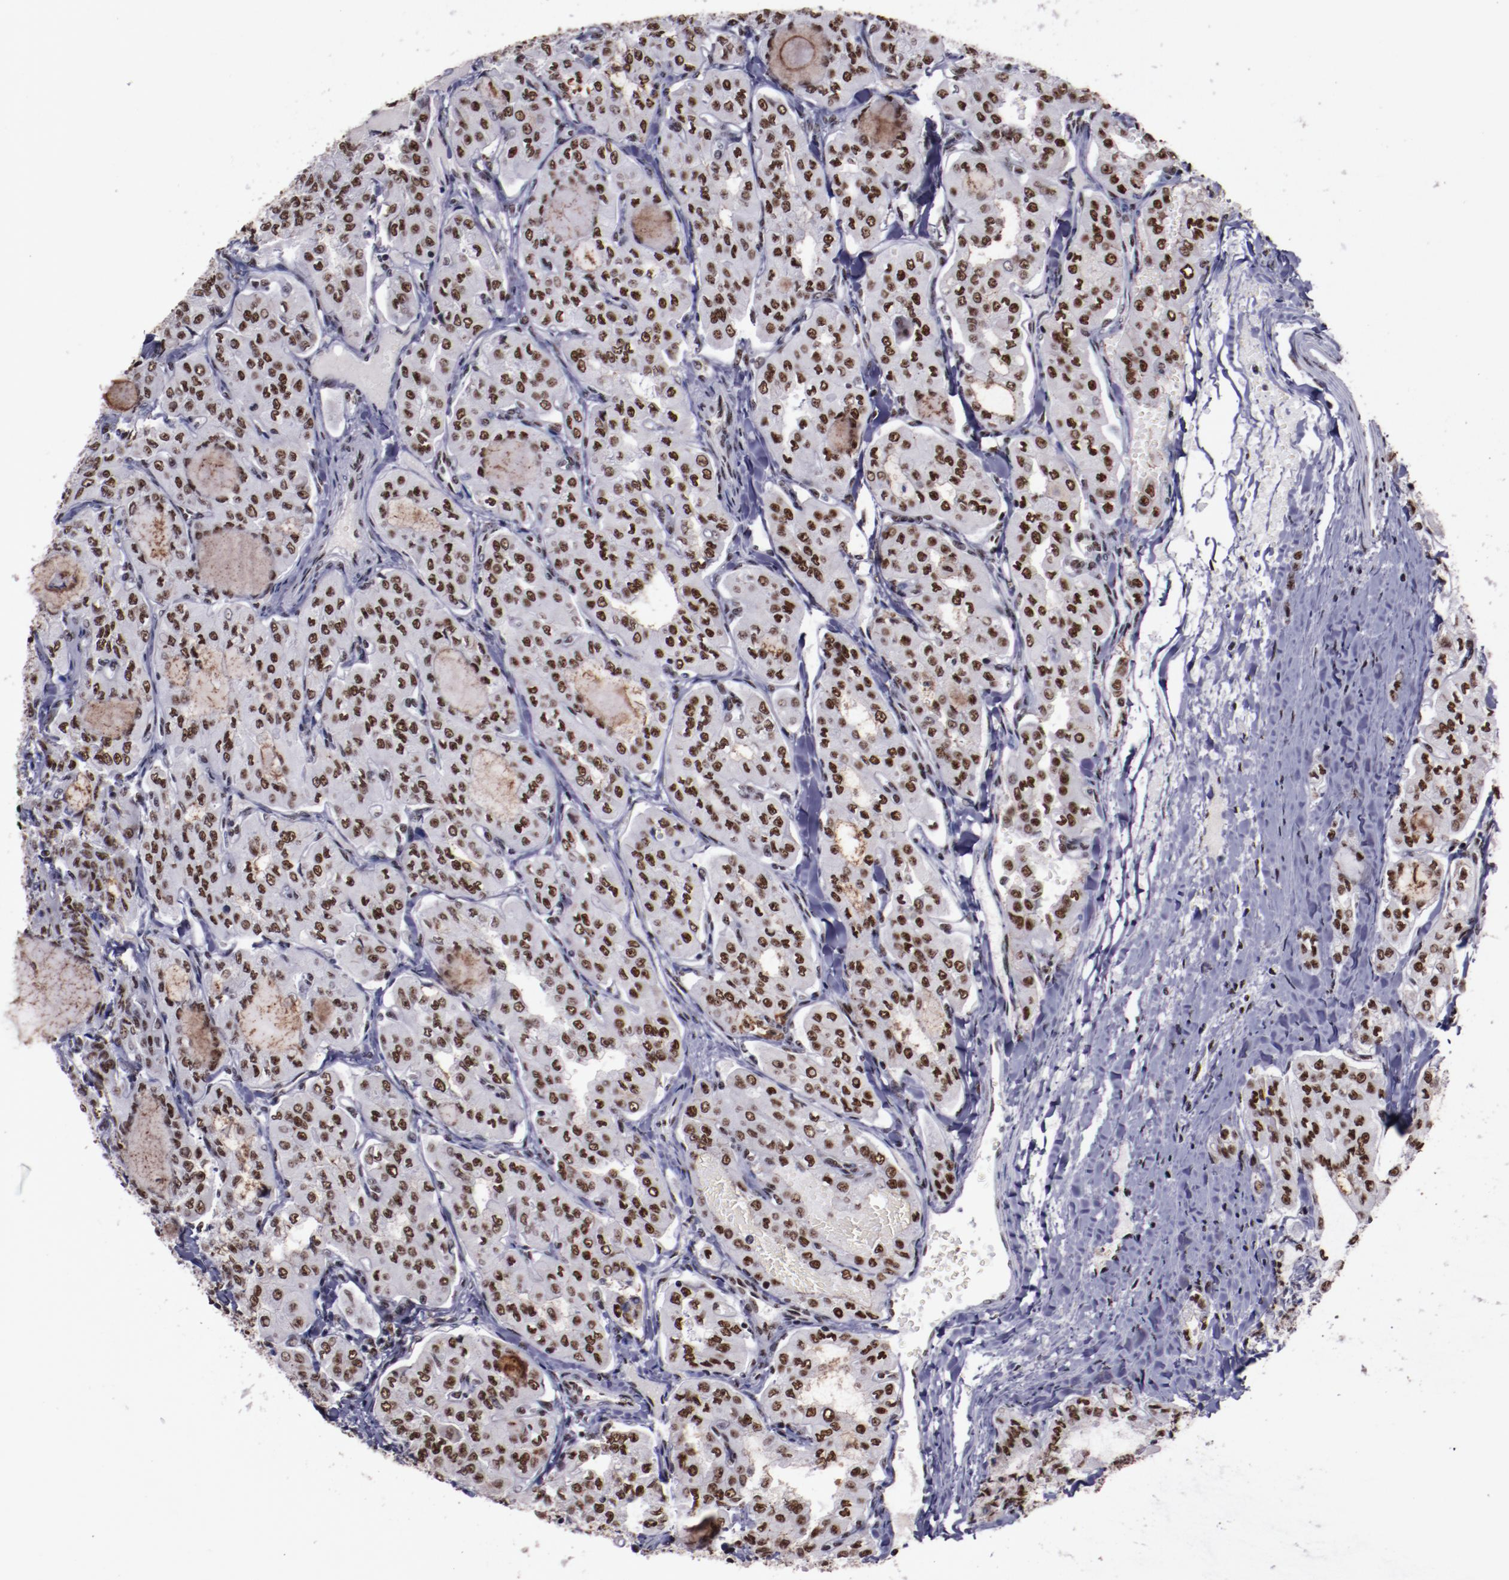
{"staining": {"intensity": "moderate", "quantity": ">75%", "location": "nuclear"}, "tissue": "thyroid cancer", "cell_type": "Tumor cells", "image_type": "cancer", "snomed": [{"axis": "morphology", "description": "Papillary adenocarcinoma, NOS"}, {"axis": "topography", "description": "Thyroid gland"}], "caption": "Papillary adenocarcinoma (thyroid) was stained to show a protein in brown. There is medium levels of moderate nuclear staining in approximately >75% of tumor cells. Ihc stains the protein of interest in brown and the nuclei are stained blue.", "gene": "PPP4R3A", "patient": {"sex": "male", "age": 20}}